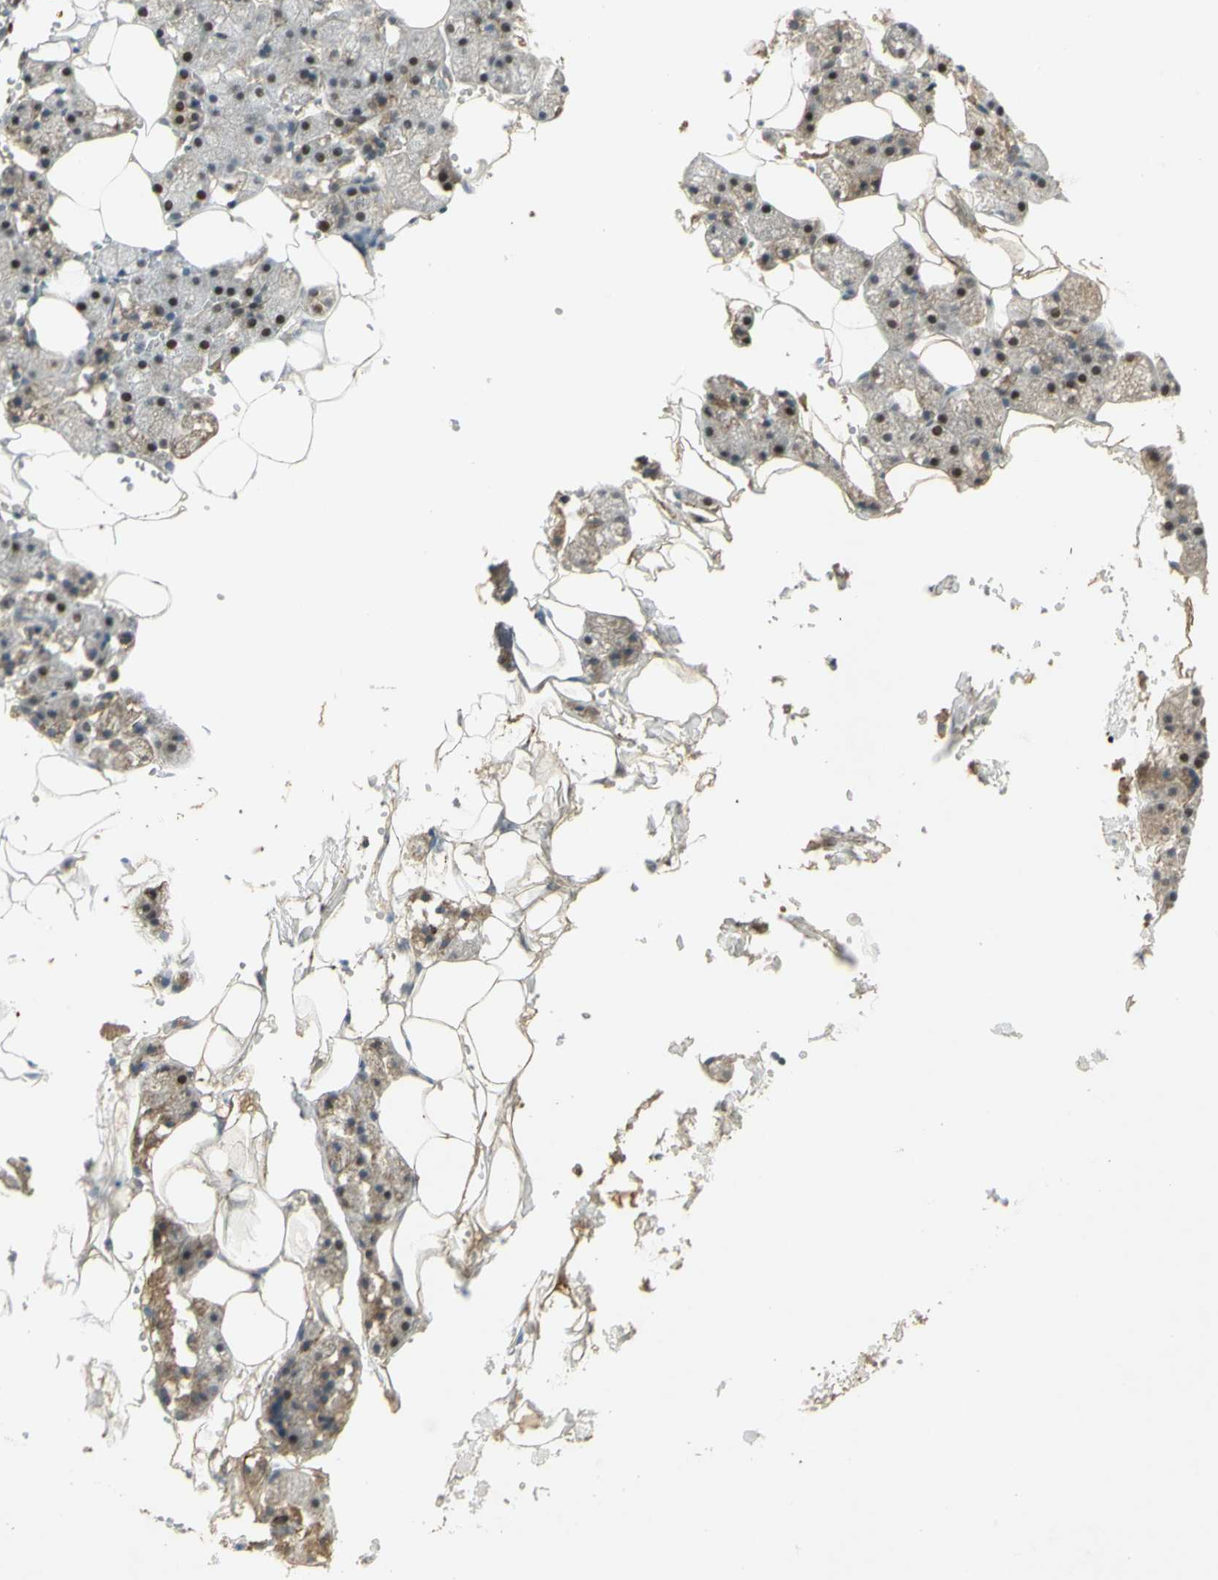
{"staining": {"intensity": "weak", "quantity": "25%-75%", "location": "cytoplasmic/membranous,nuclear"}, "tissue": "salivary gland", "cell_type": "Glandular cells", "image_type": "normal", "snomed": [{"axis": "morphology", "description": "Normal tissue, NOS"}, {"axis": "topography", "description": "Salivary gland"}], "caption": "The histopathology image exhibits staining of normal salivary gland, revealing weak cytoplasmic/membranous,nuclear protein expression (brown color) within glandular cells.", "gene": "NRG4", "patient": {"sex": "male", "age": 62}}